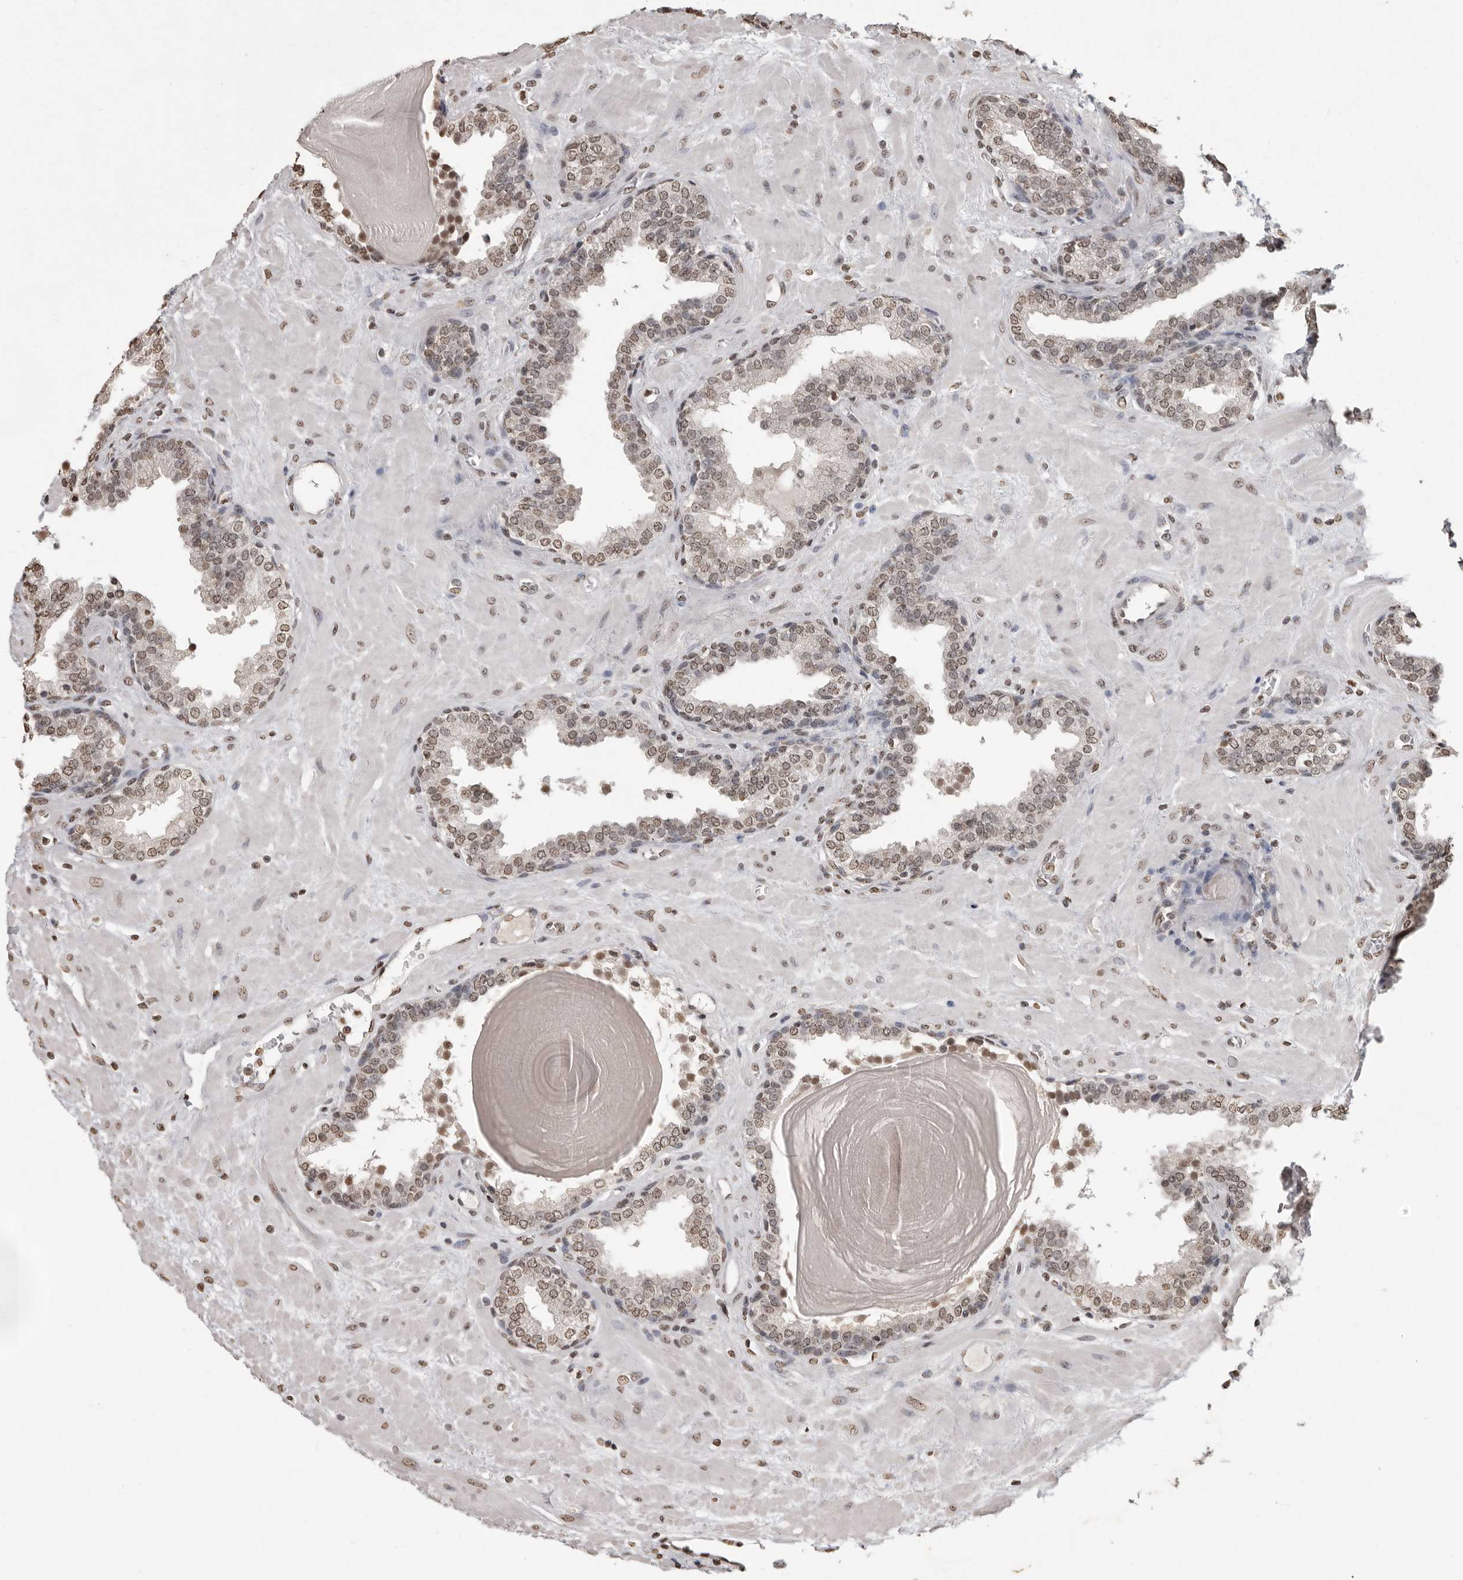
{"staining": {"intensity": "weak", "quantity": ">75%", "location": "nuclear"}, "tissue": "prostate", "cell_type": "Glandular cells", "image_type": "normal", "snomed": [{"axis": "morphology", "description": "Normal tissue, NOS"}, {"axis": "topography", "description": "Prostate"}], "caption": "Immunohistochemistry (IHC) (DAB) staining of unremarkable prostate exhibits weak nuclear protein expression in approximately >75% of glandular cells.", "gene": "WDR45", "patient": {"sex": "male", "age": 51}}